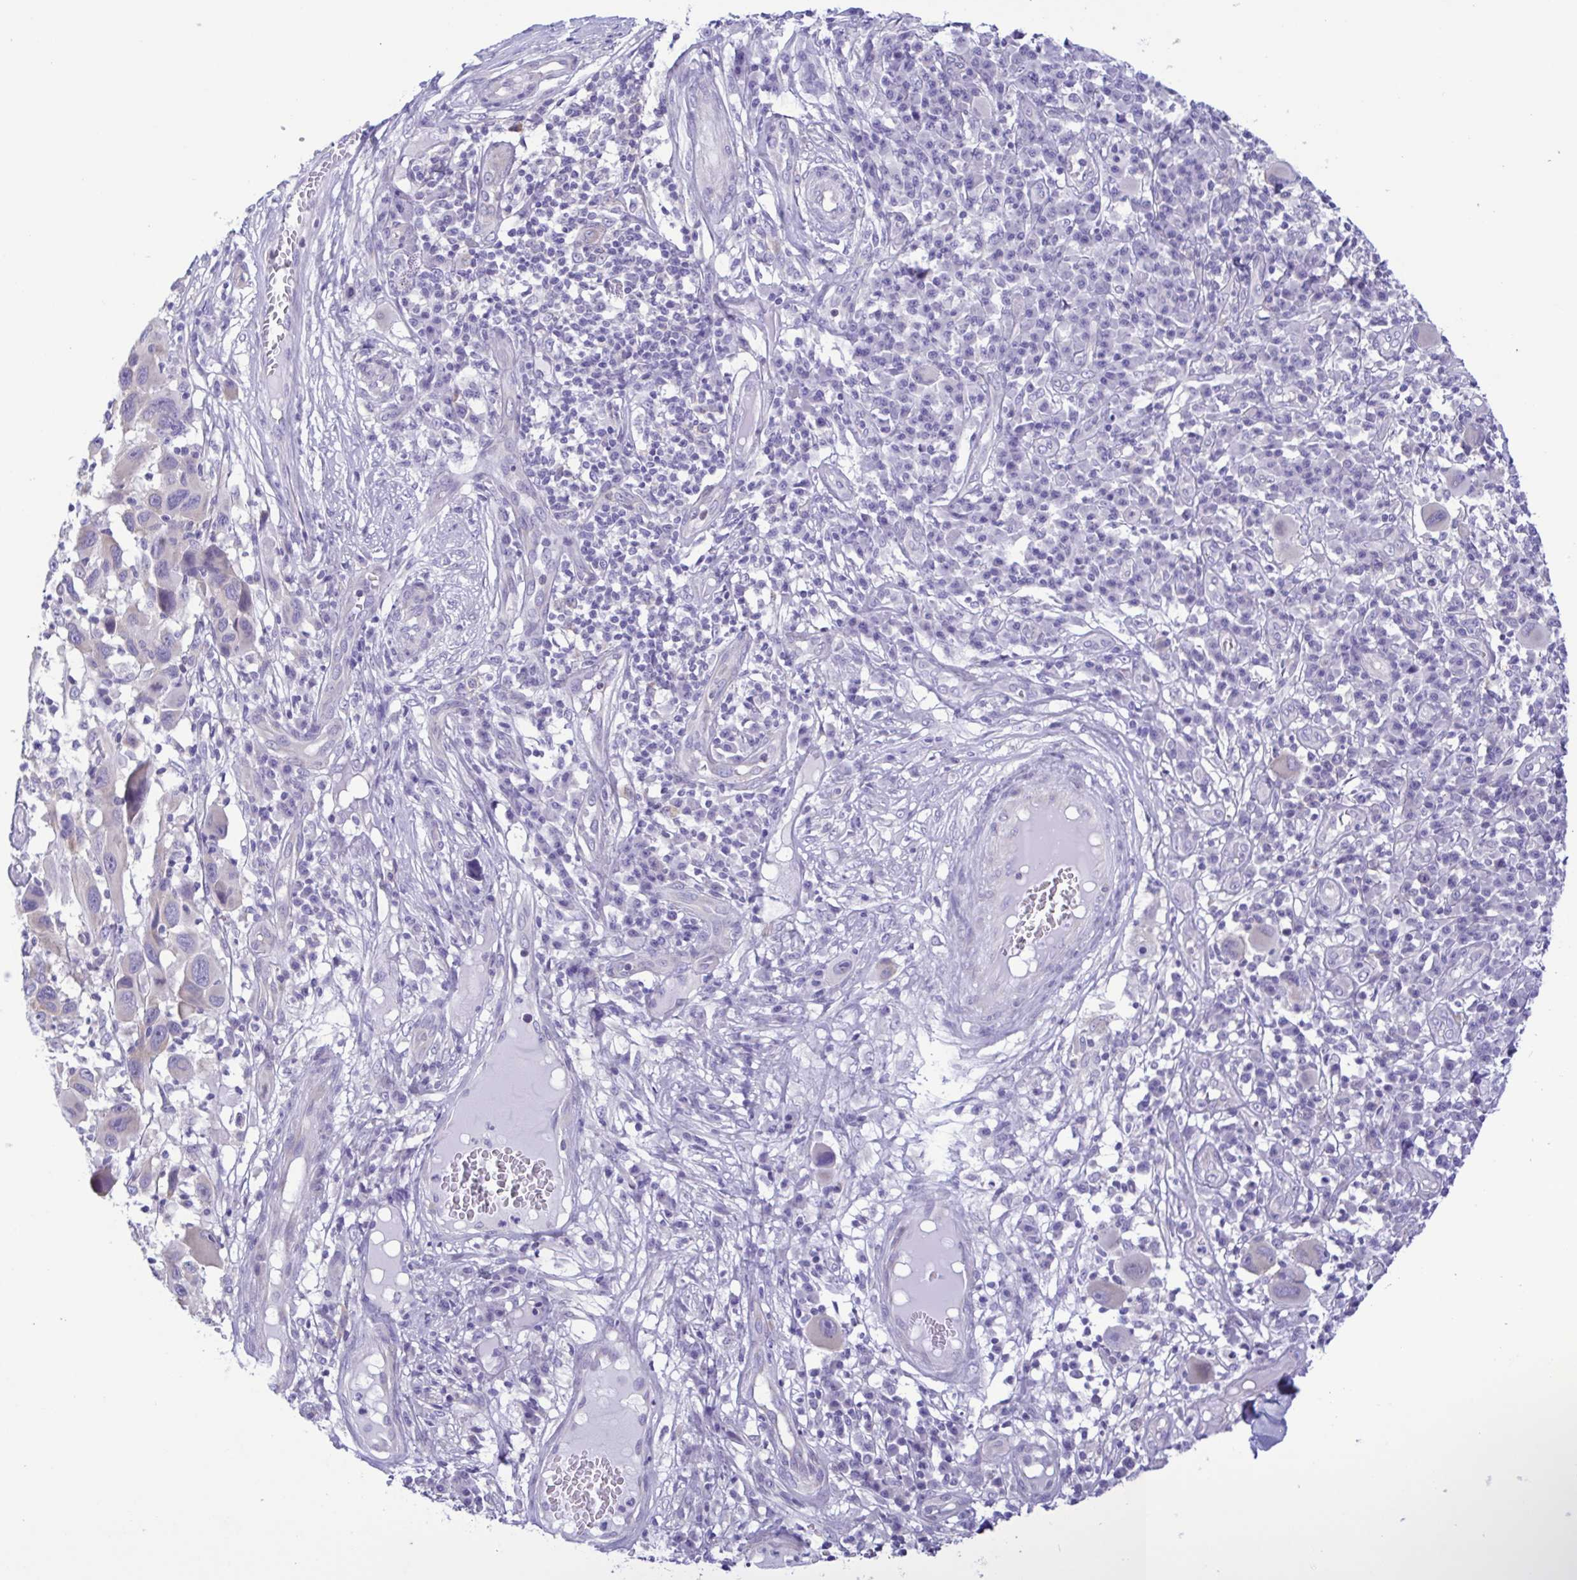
{"staining": {"intensity": "negative", "quantity": "none", "location": "none"}, "tissue": "melanoma", "cell_type": "Tumor cells", "image_type": "cancer", "snomed": [{"axis": "morphology", "description": "Malignant melanoma, NOS"}, {"axis": "topography", "description": "Skin"}], "caption": "This micrograph is of malignant melanoma stained with IHC to label a protein in brown with the nuclei are counter-stained blue. There is no positivity in tumor cells.", "gene": "TNNI3", "patient": {"sex": "male", "age": 53}}